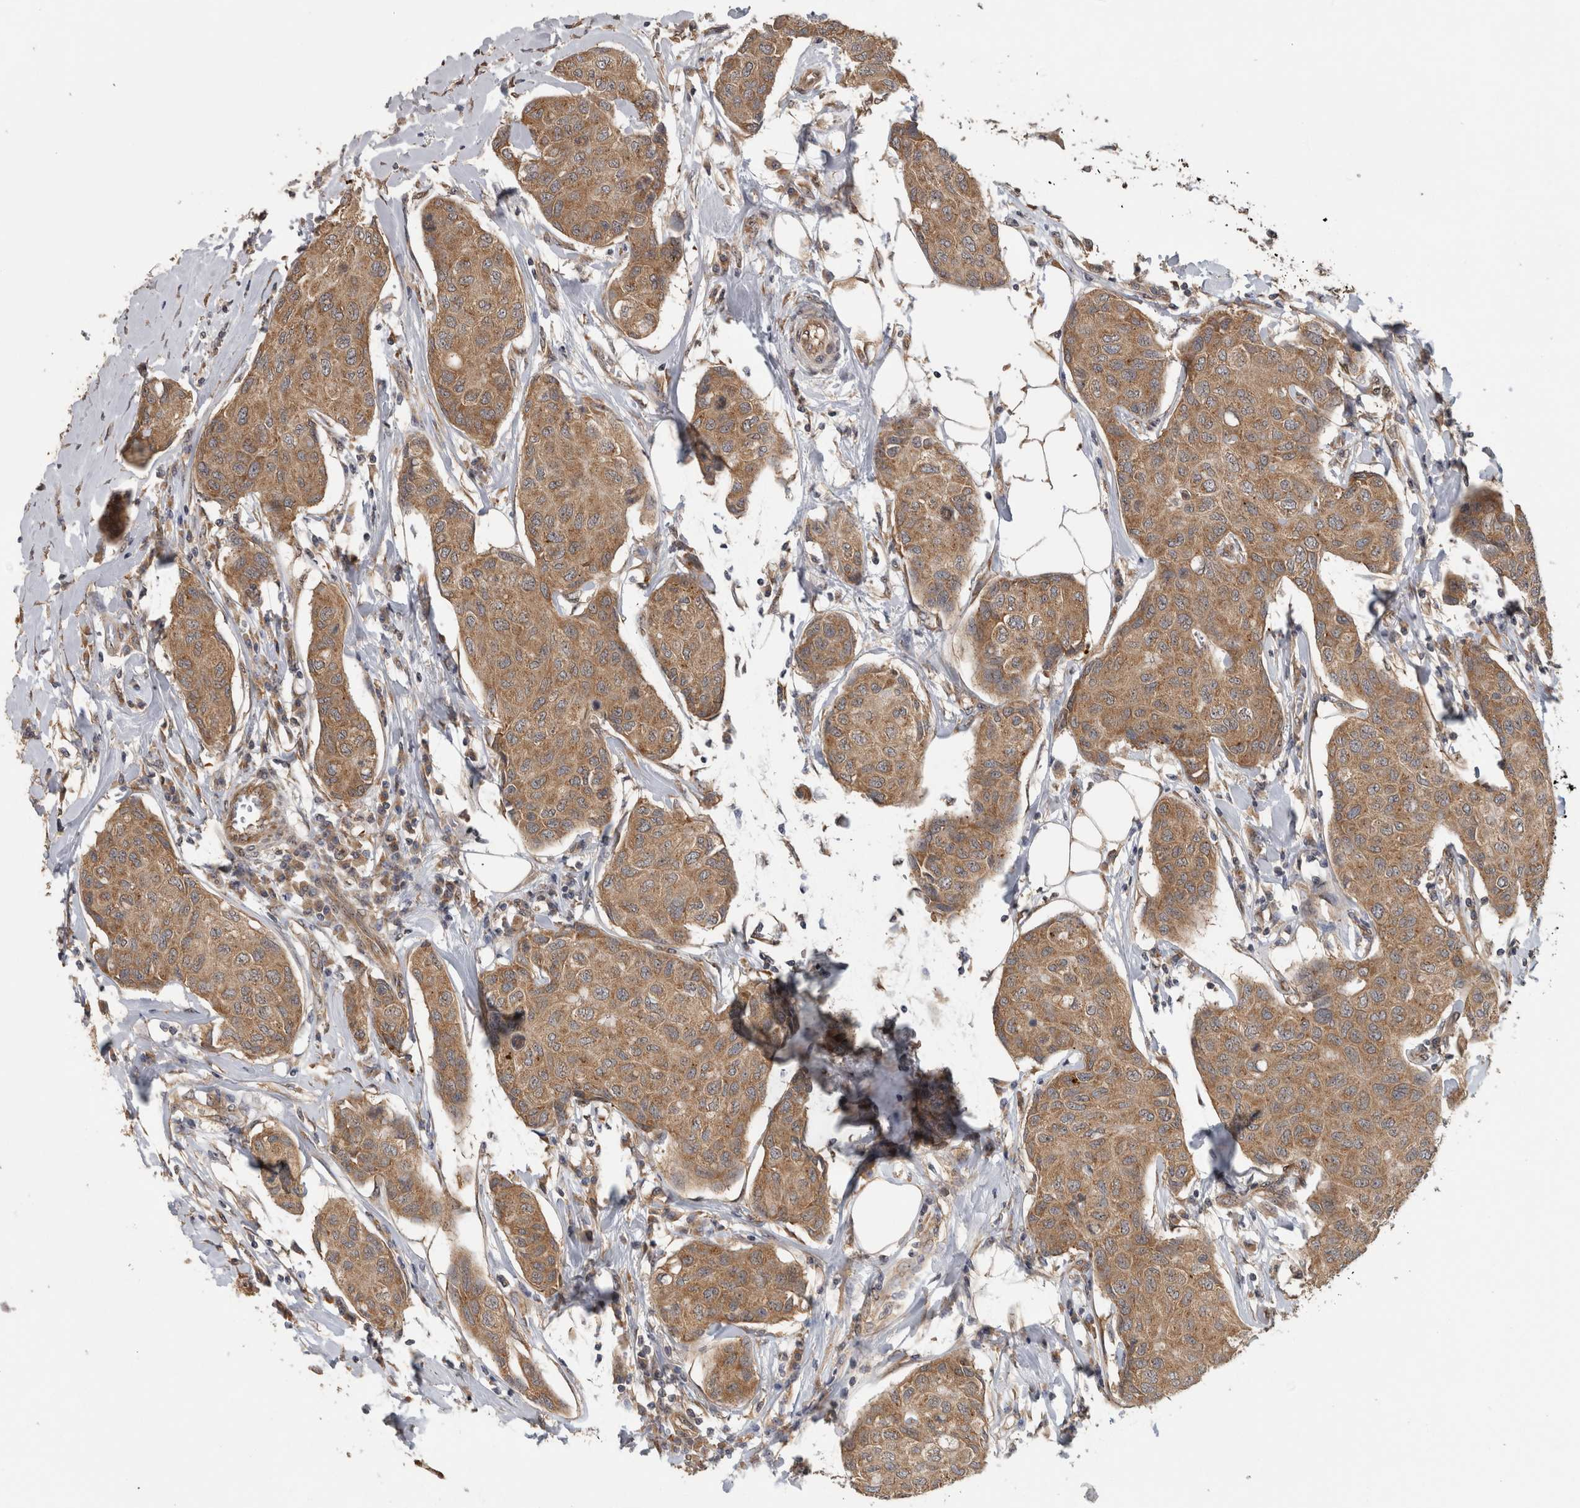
{"staining": {"intensity": "moderate", "quantity": ">75%", "location": "cytoplasmic/membranous"}, "tissue": "breast cancer", "cell_type": "Tumor cells", "image_type": "cancer", "snomed": [{"axis": "morphology", "description": "Duct carcinoma"}, {"axis": "topography", "description": "Breast"}], "caption": "Tumor cells exhibit medium levels of moderate cytoplasmic/membranous staining in approximately >75% of cells in human breast infiltrating ductal carcinoma.", "gene": "ATXN2", "patient": {"sex": "female", "age": 80}}